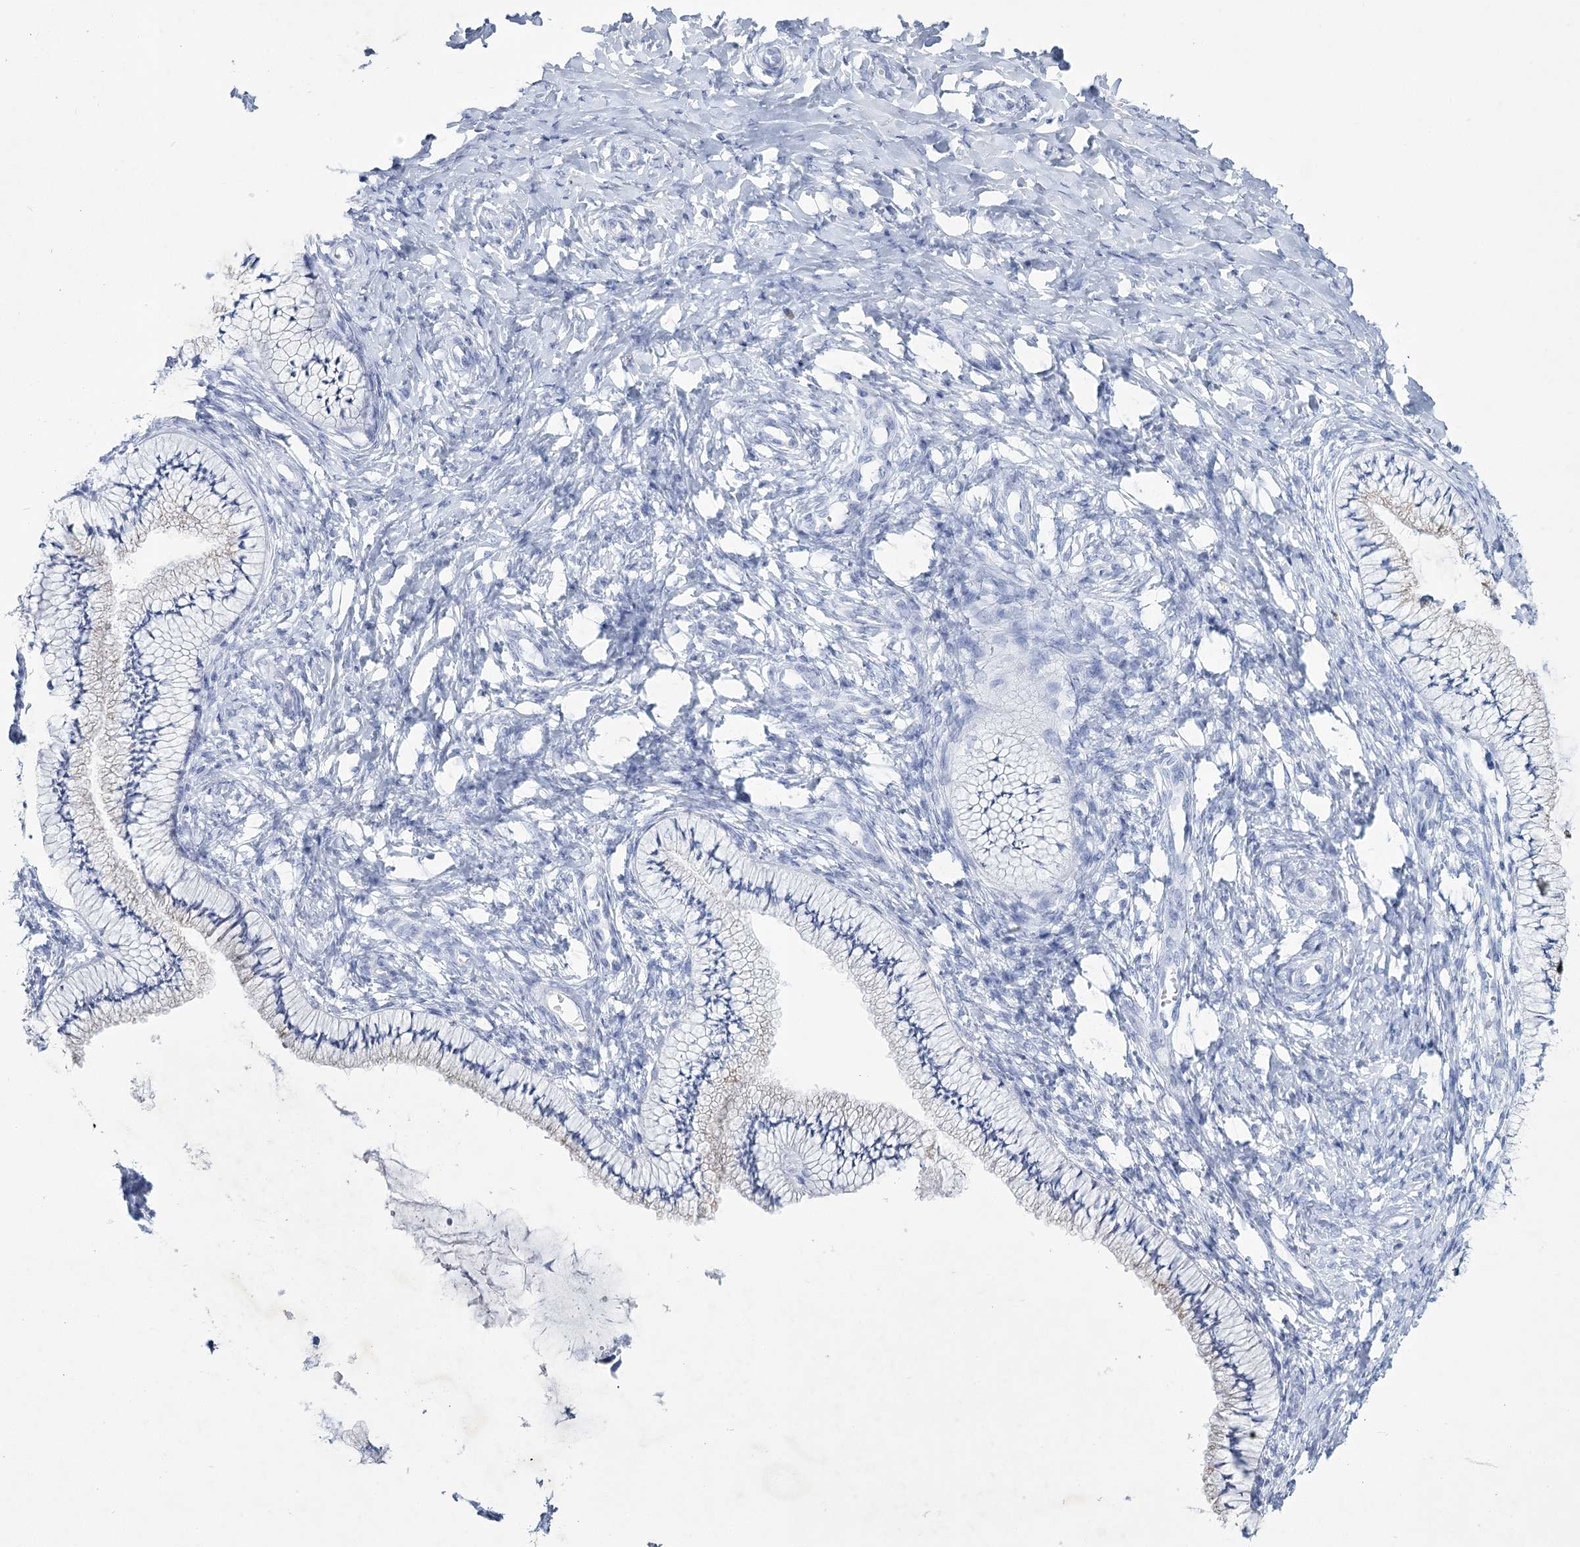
{"staining": {"intensity": "negative", "quantity": "none", "location": "none"}, "tissue": "cervix", "cell_type": "Glandular cells", "image_type": "normal", "snomed": [{"axis": "morphology", "description": "Normal tissue, NOS"}, {"axis": "topography", "description": "Cervix"}], "caption": "Immunohistochemistry image of normal human cervix stained for a protein (brown), which exhibits no expression in glandular cells. (DAB IHC, high magnification).", "gene": "RNF186", "patient": {"sex": "female", "age": 36}}